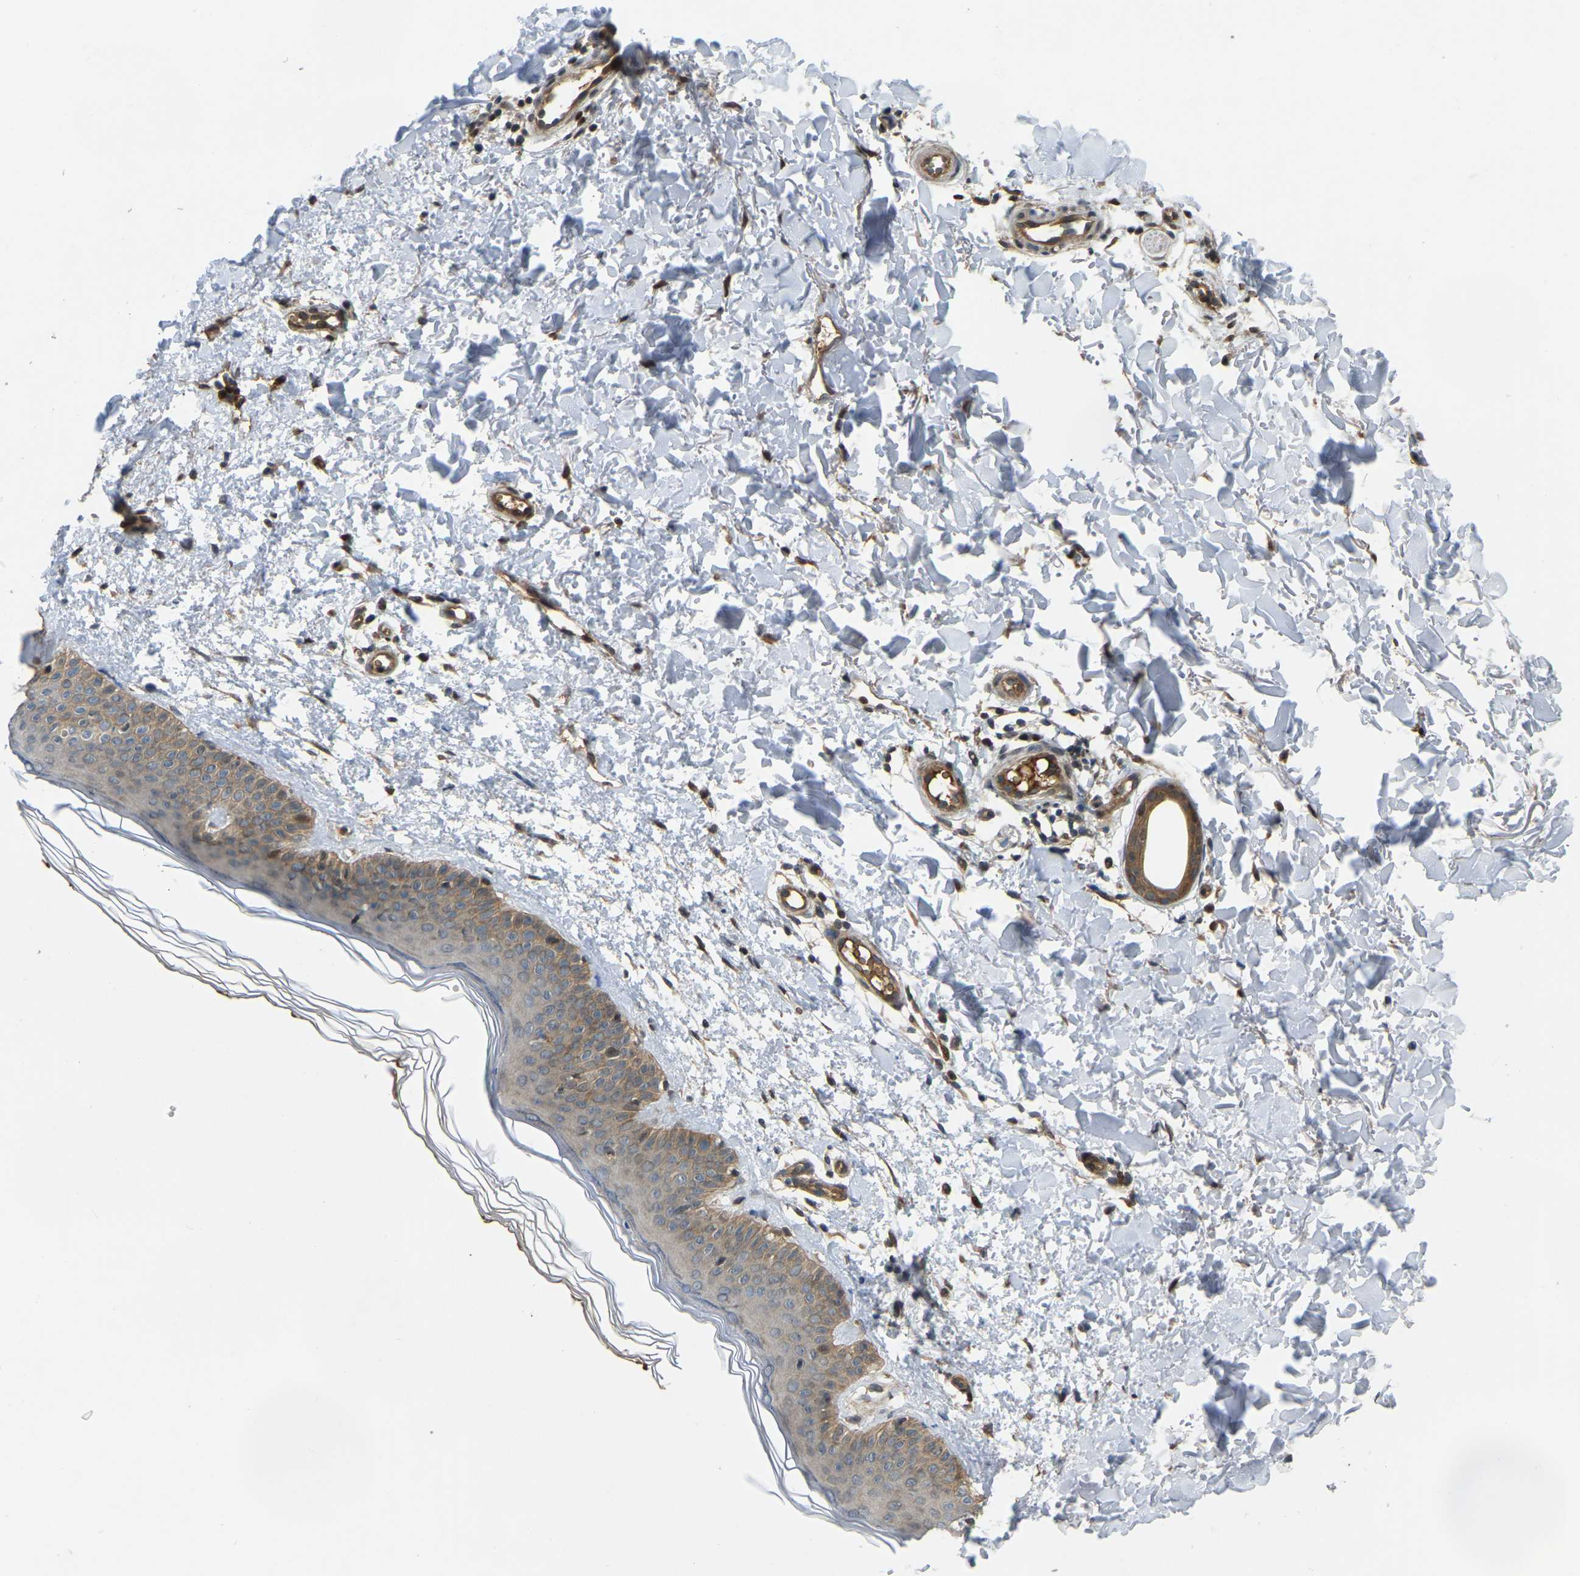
{"staining": {"intensity": "strong", "quantity": ">75%", "location": "cytoplasmic/membranous,nuclear"}, "tissue": "skin", "cell_type": "Fibroblasts", "image_type": "normal", "snomed": [{"axis": "morphology", "description": "Normal tissue, NOS"}, {"axis": "morphology", "description": "Malignant melanoma, NOS"}, {"axis": "topography", "description": "Skin"}], "caption": "Skin stained for a protein shows strong cytoplasmic/membranous,nuclear positivity in fibroblasts. The protein is shown in brown color, while the nuclei are stained blue.", "gene": "C21orf91", "patient": {"sex": "male", "age": 83}}